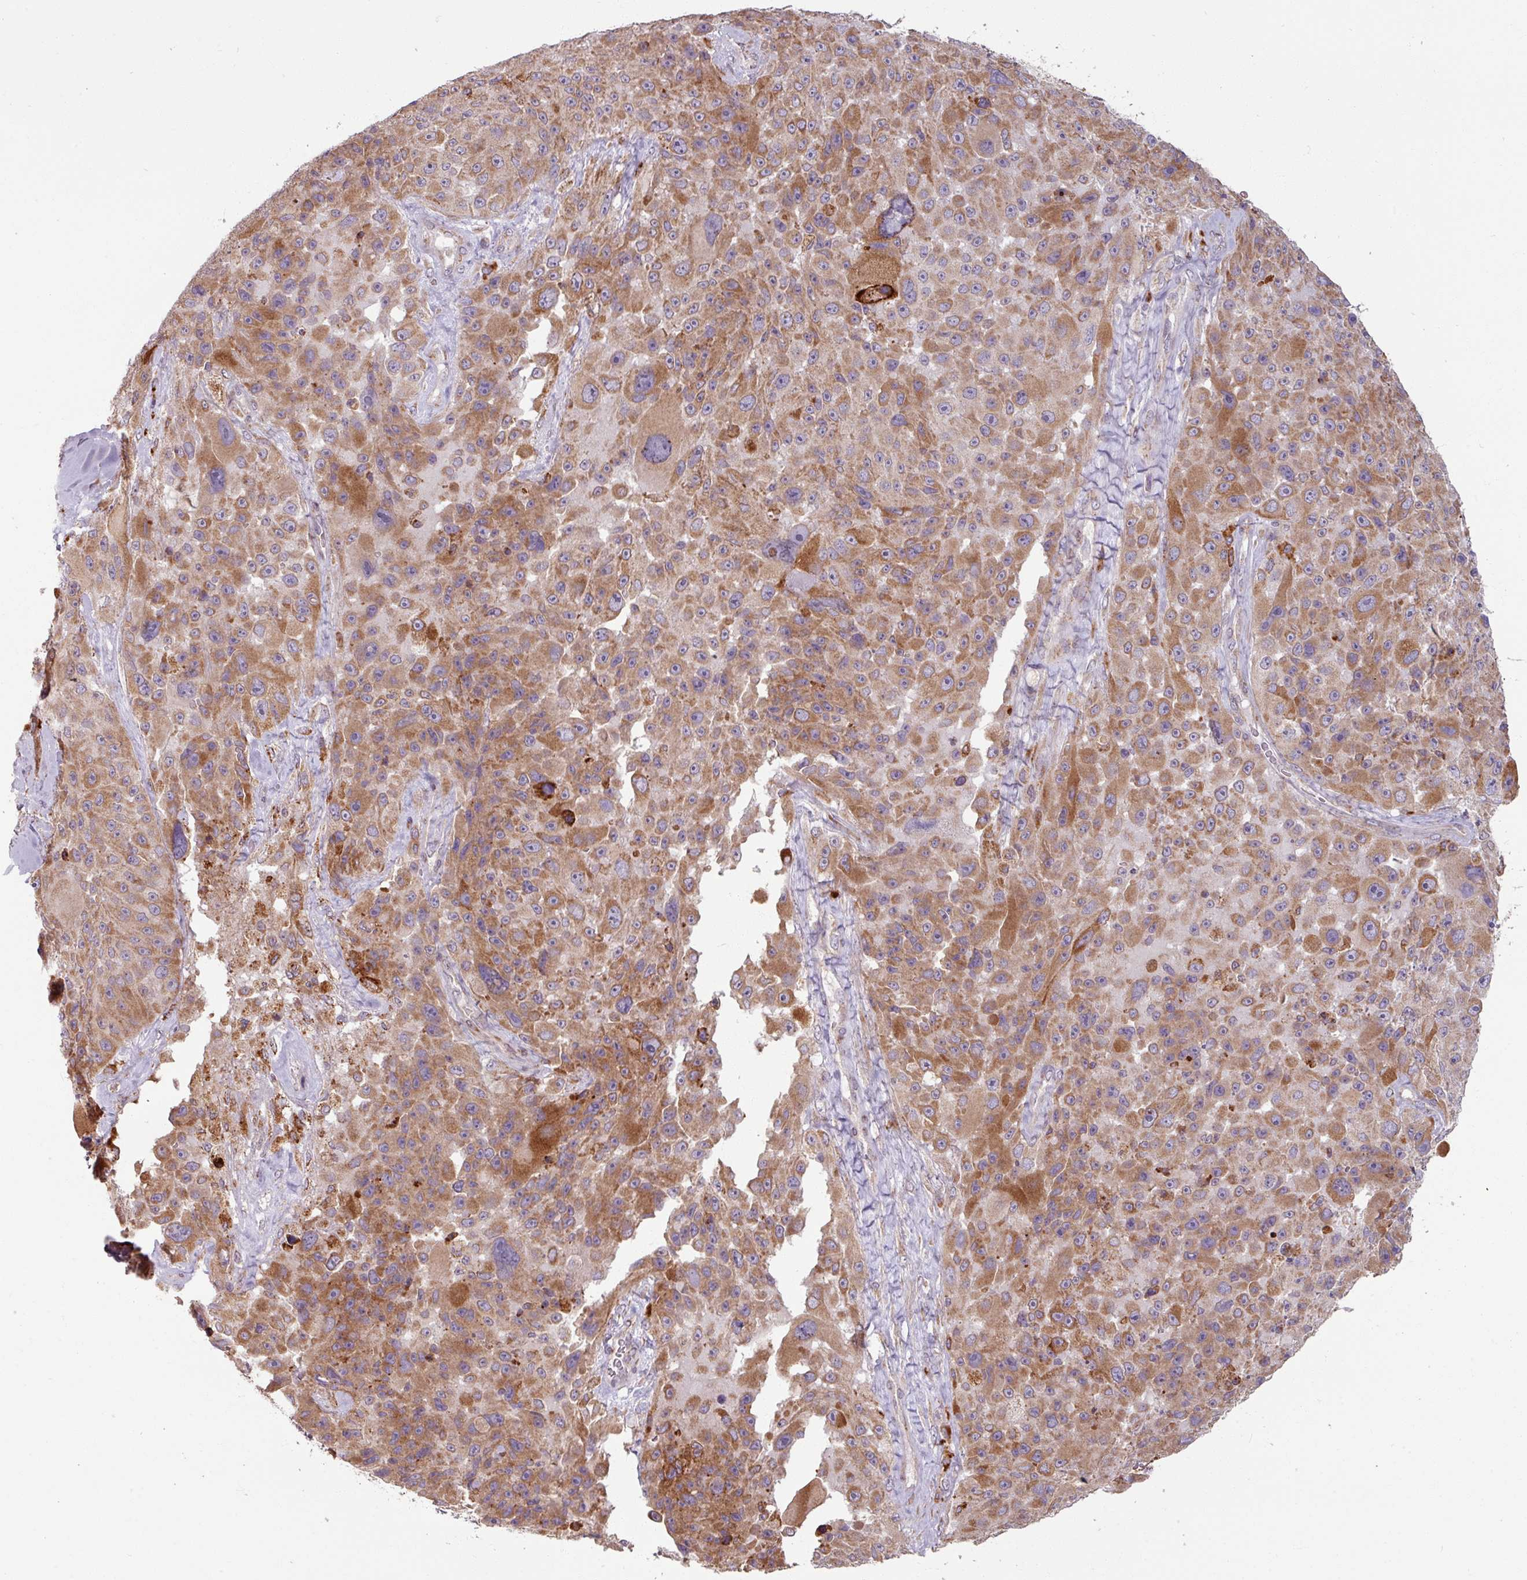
{"staining": {"intensity": "moderate", "quantity": ">75%", "location": "cytoplasmic/membranous"}, "tissue": "melanoma", "cell_type": "Tumor cells", "image_type": "cancer", "snomed": [{"axis": "morphology", "description": "Malignant melanoma, Metastatic site"}, {"axis": "topography", "description": "Lymph node"}], "caption": "Human malignant melanoma (metastatic site) stained with a protein marker reveals moderate staining in tumor cells.", "gene": "MAGT1", "patient": {"sex": "male", "age": 62}}